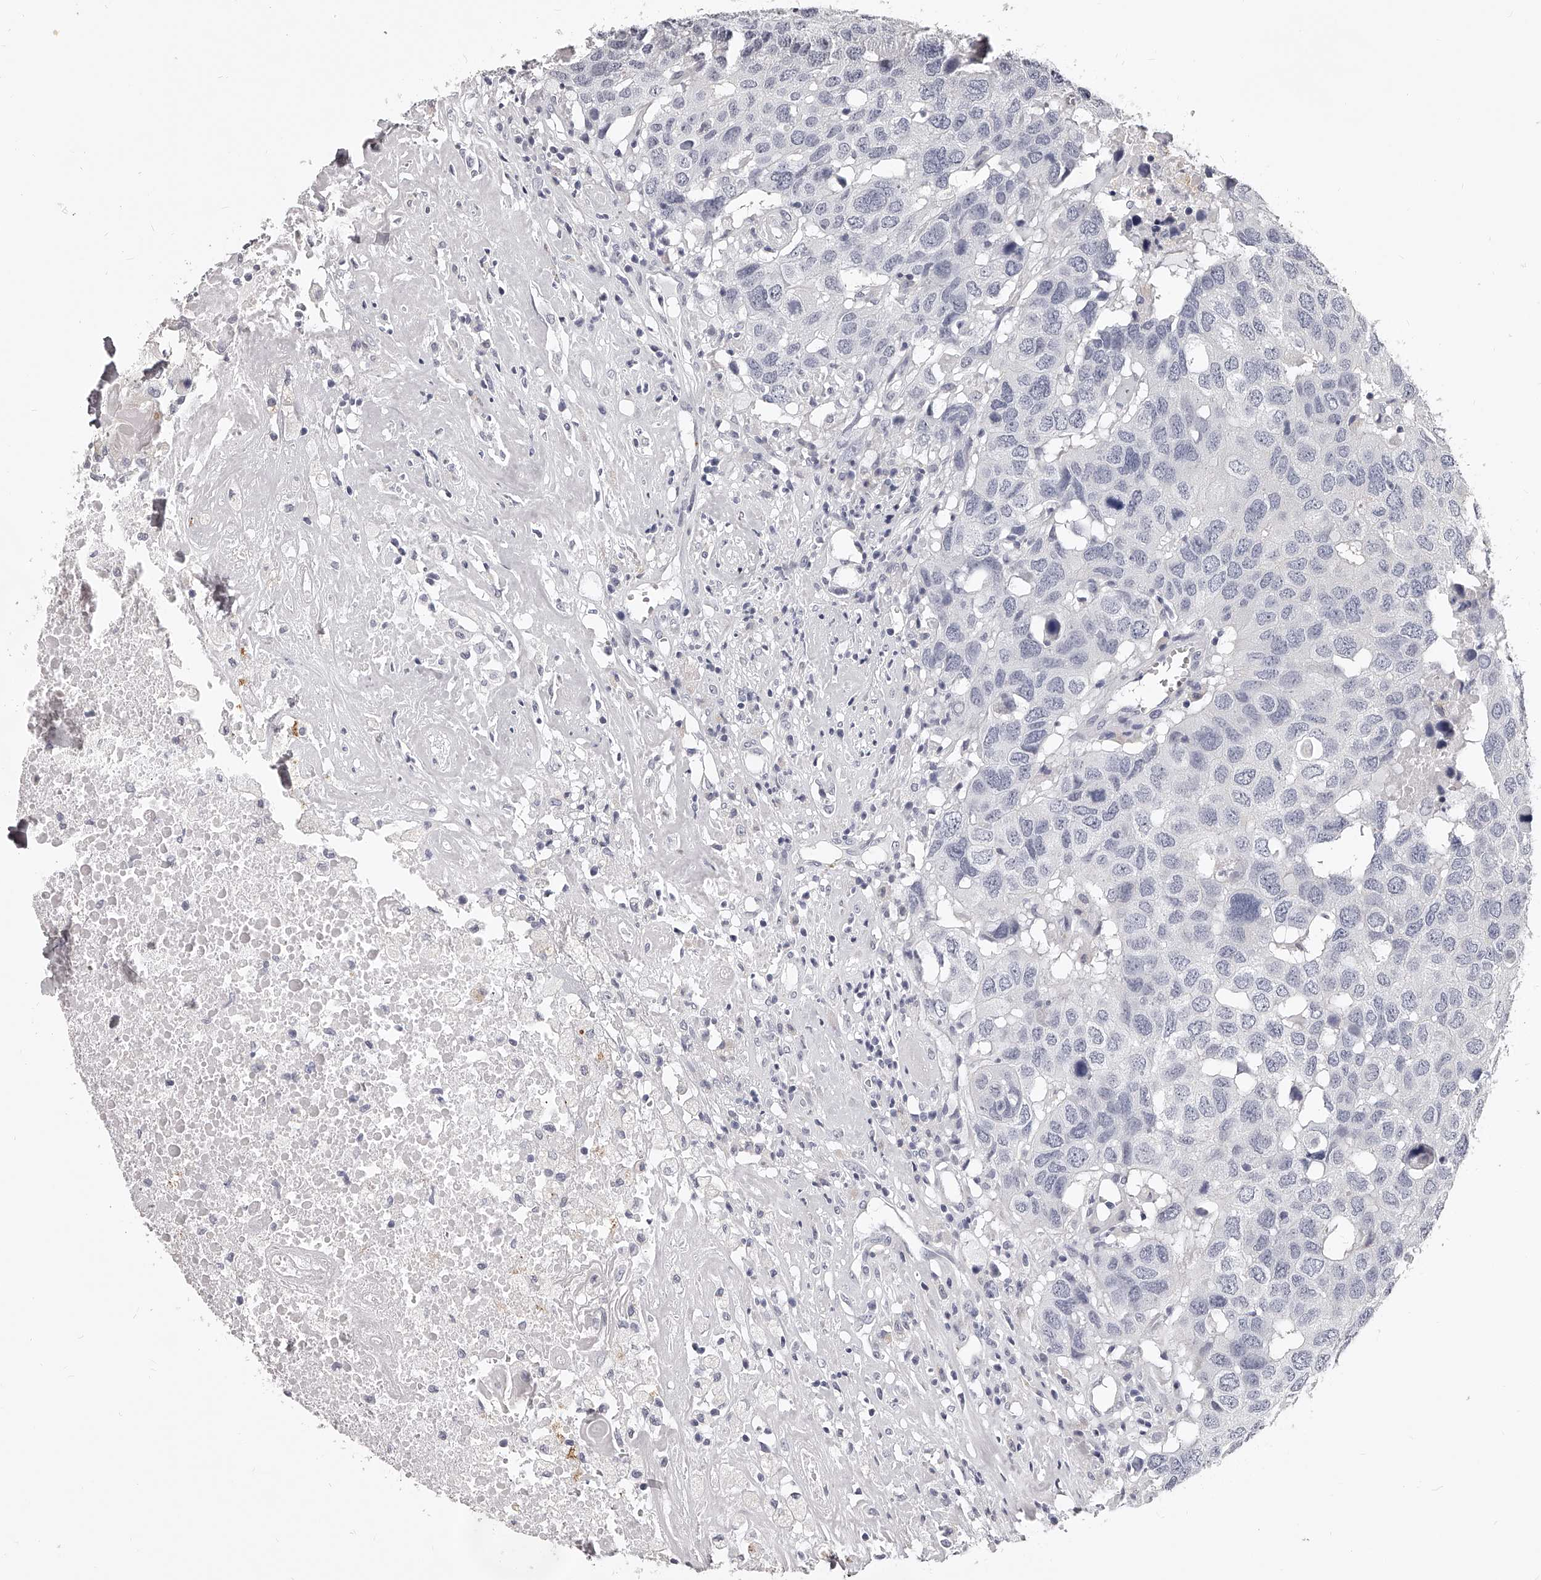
{"staining": {"intensity": "negative", "quantity": "none", "location": "none"}, "tissue": "head and neck cancer", "cell_type": "Tumor cells", "image_type": "cancer", "snomed": [{"axis": "morphology", "description": "Squamous cell carcinoma, NOS"}, {"axis": "topography", "description": "Head-Neck"}], "caption": "This is an immunohistochemistry image of human squamous cell carcinoma (head and neck). There is no expression in tumor cells.", "gene": "DMRT1", "patient": {"sex": "male", "age": 66}}